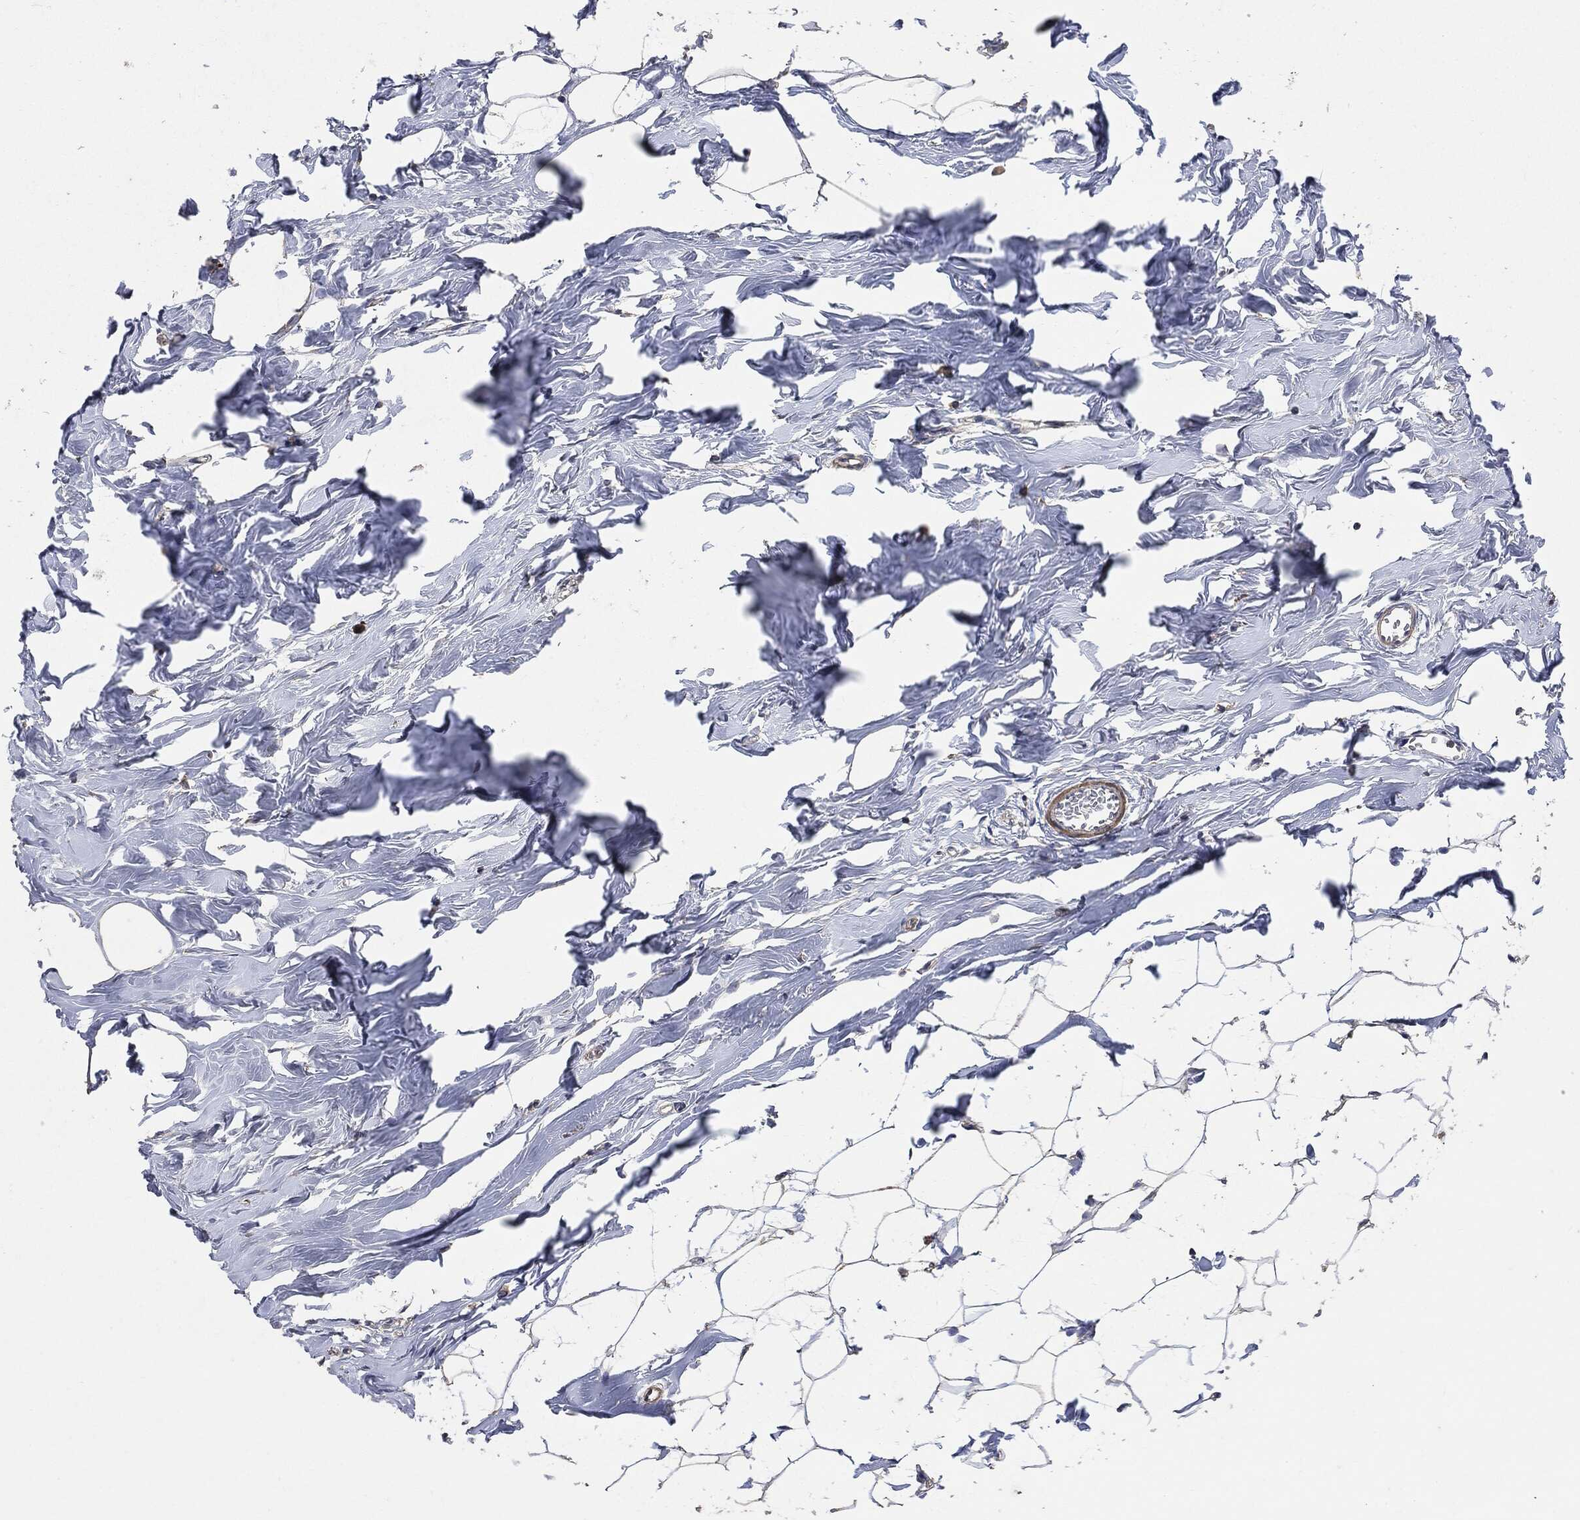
{"staining": {"intensity": "negative", "quantity": "none", "location": "none"}, "tissue": "breast", "cell_type": "Adipocytes", "image_type": "normal", "snomed": [{"axis": "morphology", "description": "Normal tissue, NOS"}, {"axis": "morphology", "description": "Lobular carcinoma, in situ"}, {"axis": "topography", "description": "Breast"}], "caption": "This is an immunohistochemistry (IHC) histopathology image of benign human breast. There is no staining in adipocytes.", "gene": "STK3", "patient": {"sex": "female", "age": 35}}